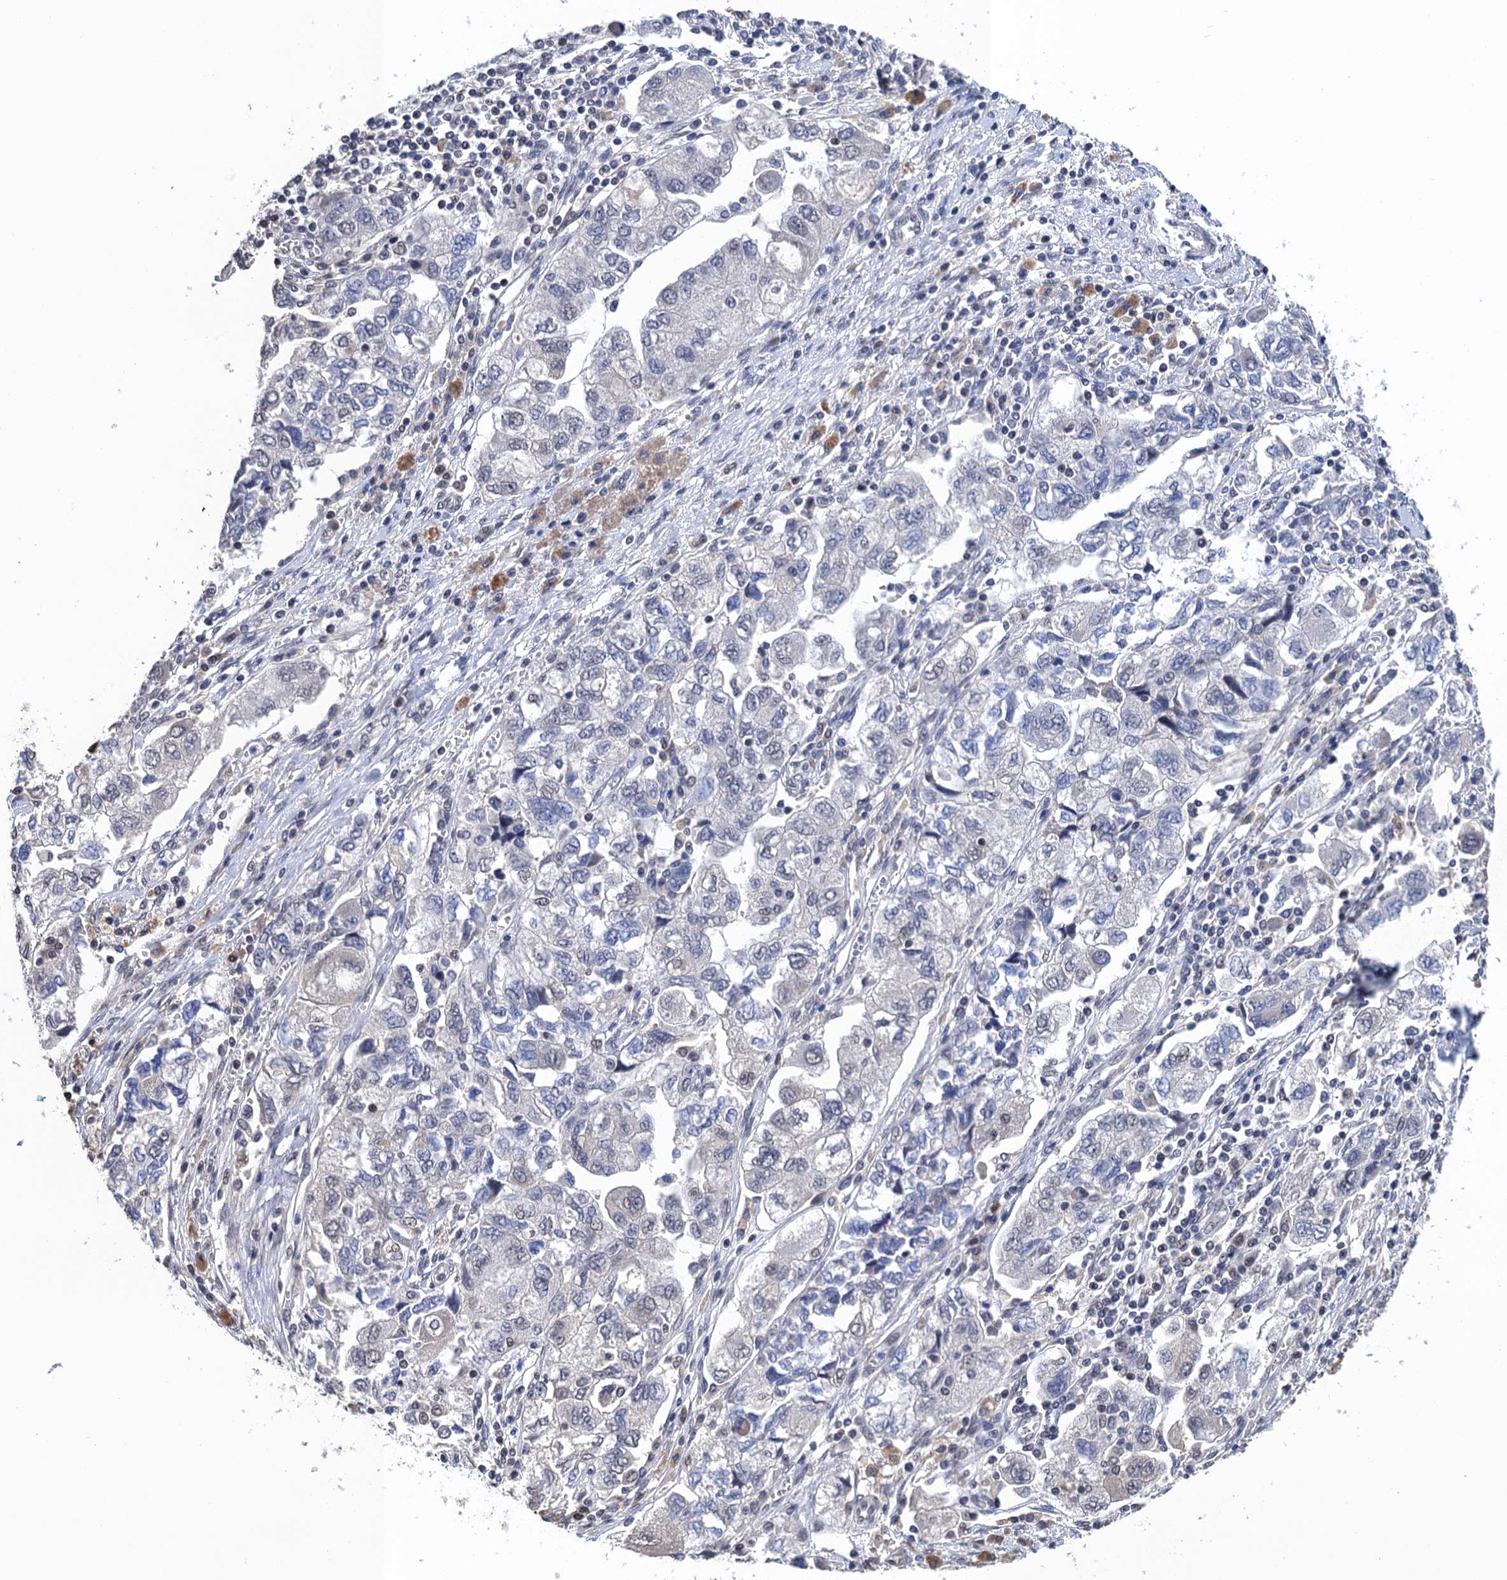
{"staining": {"intensity": "negative", "quantity": "none", "location": "none"}, "tissue": "ovarian cancer", "cell_type": "Tumor cells", "image_type": "cancer", "snomed": [{"axis": "morphology", "description": "Carcinoma, NOS"}, {"axis": "morphology", "description": "Cystadenocarcinoma, serous, NOS"}, {"axis": "topography", "description": "Ovary"}], "caption": "Tumor cells show no significant staining in ovarian cancer (serous cystadenocarcinoma). The staining was performed using DAB to visualize the protein expression in brown, while the nuclei were stained in blue with hematoxylin (Magnification: 20x).", "gene": "ART5", "patient": {"sex": "female", "age": 69}}